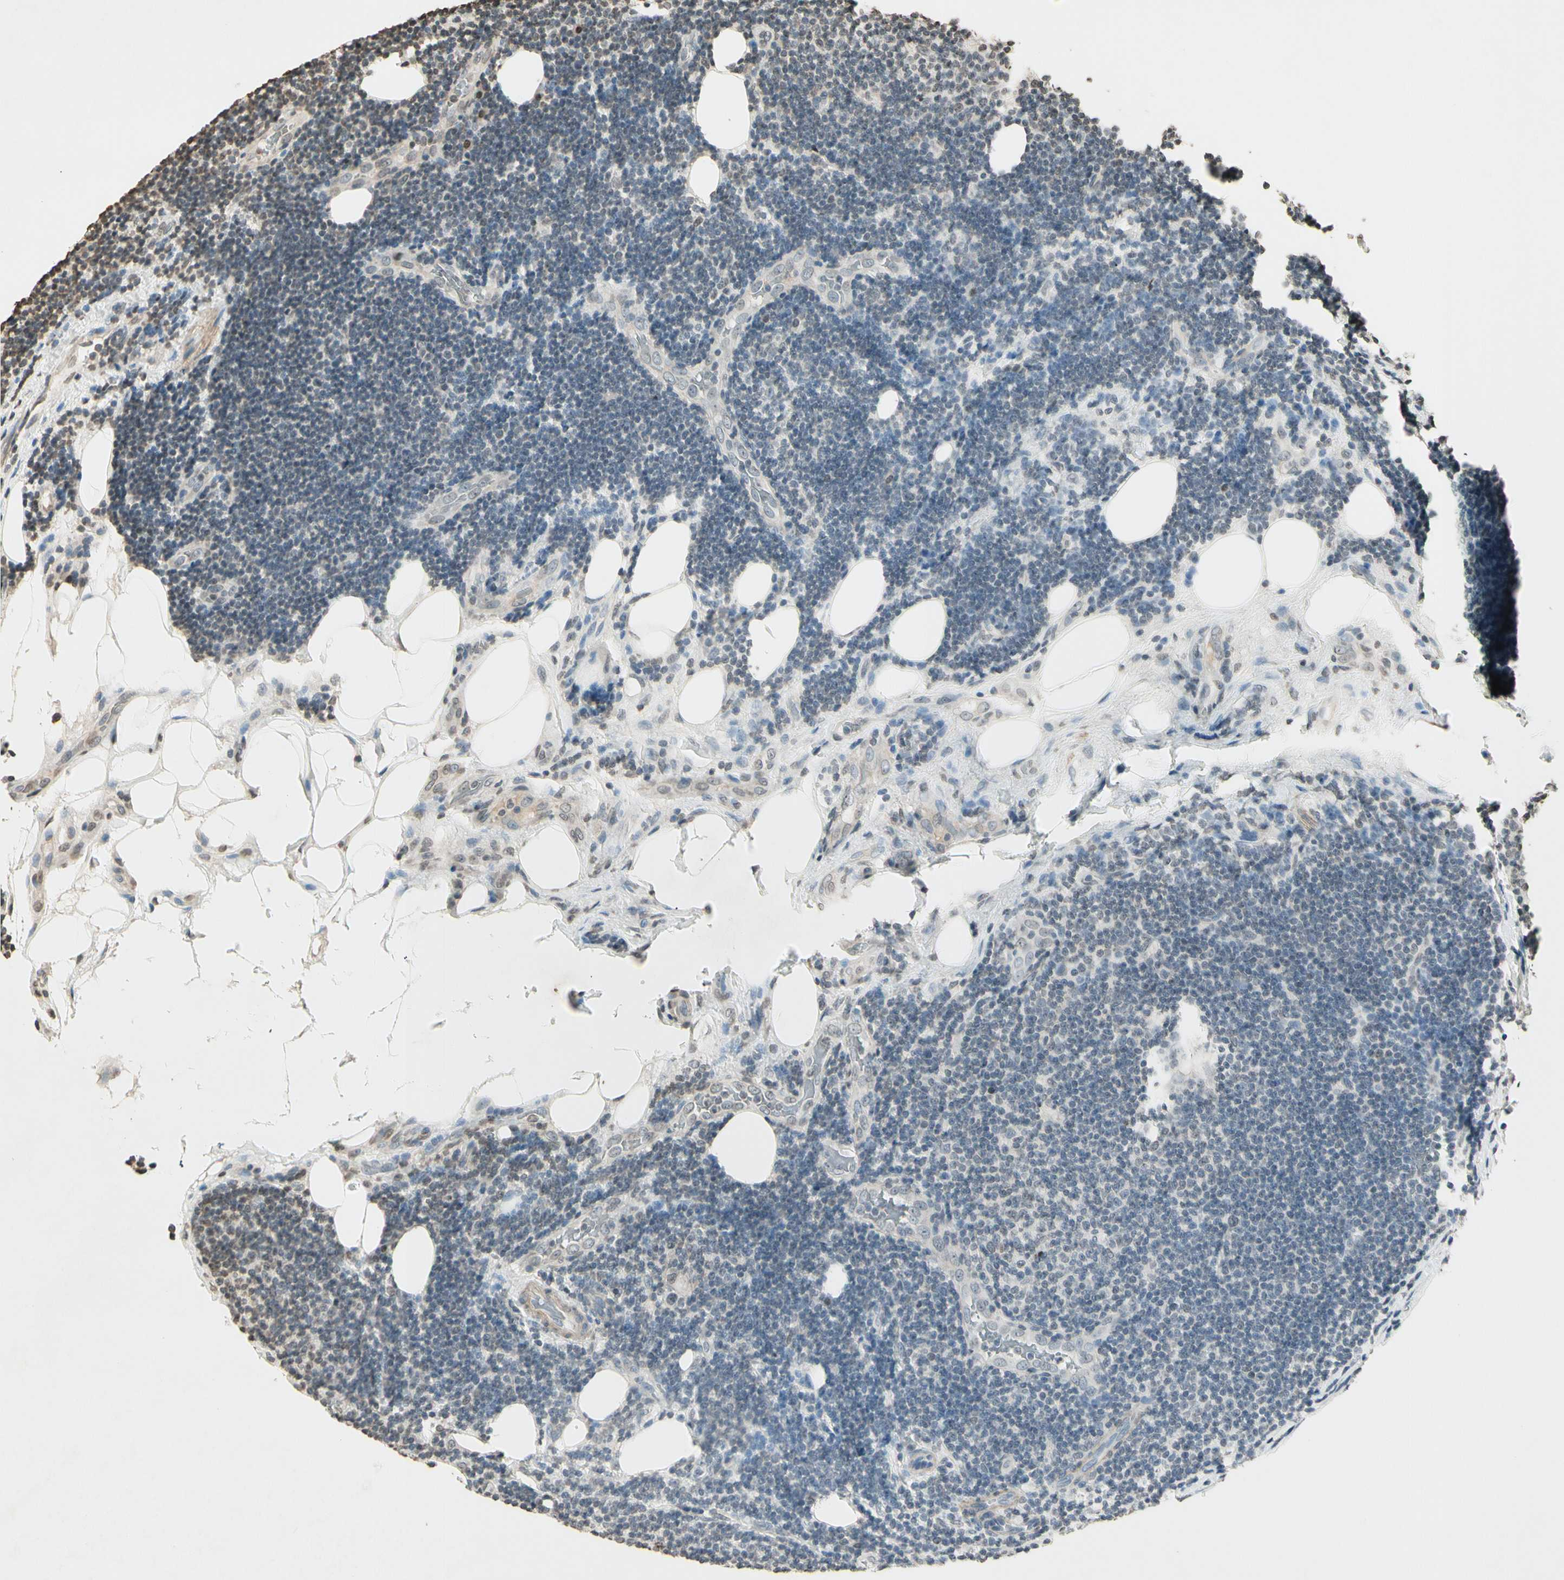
{"staining": {"intensity": "negative", "quantity": "none", "location": "none"}, "tissue": "lymphoma", "cell_type": "Tumor cells", "image_type": "cancer", "snomed": [{"axis": "morphology", "description": "Malignant lymphoma, non-Hodgkin's type, Low grade"}, {"axis": "topography", "description": "Lymph node"}], "caption": "High magnification brightfield microscopy of lymphoma stained with DAB (brown) and counterstained with hematoxylin (blue): tumor cells show no significant expression.", "gene": "TOP1", "patient": {"sex": "male", "age": 83}}